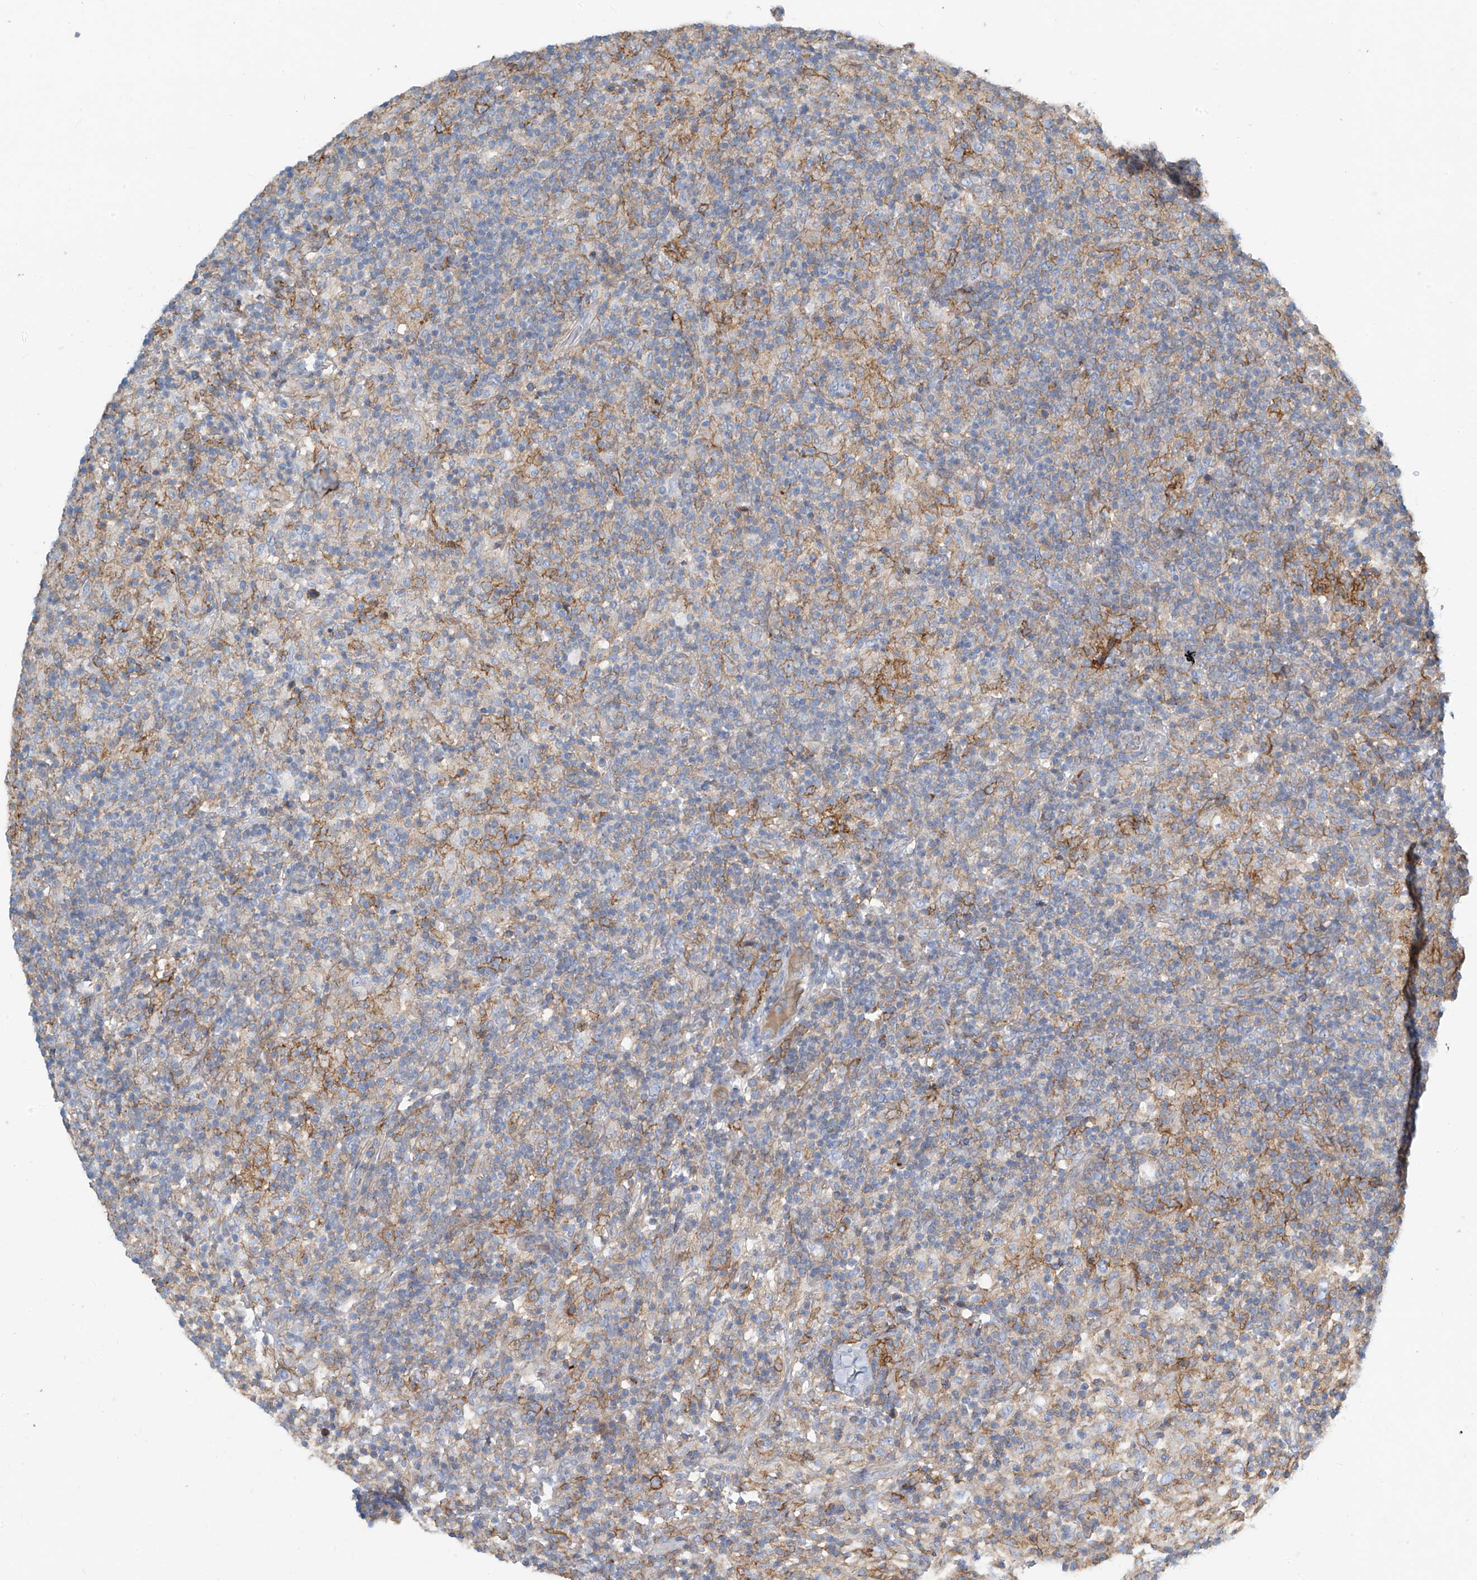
{"staining": {"intensity": "moderate", "quantity": "<25%", "location": "cytoplasmic/membranous"}, "tissue": "lymphoma", "cell_type": "Tumor cells", "image_type": "cancer", "snomed": [{"axis": "morphology", "description": "Hodgkin's disease, NOS"}, {"axis": "topography", "description": "Lymph node"}], "caption": "Protein staining reveals moderate cytoplasmic/membranous staining in approximately <25% of tumor cells in lymphoma.", "gene": "SLC1A5", "patient": {"sex": "male", "age": 70}}